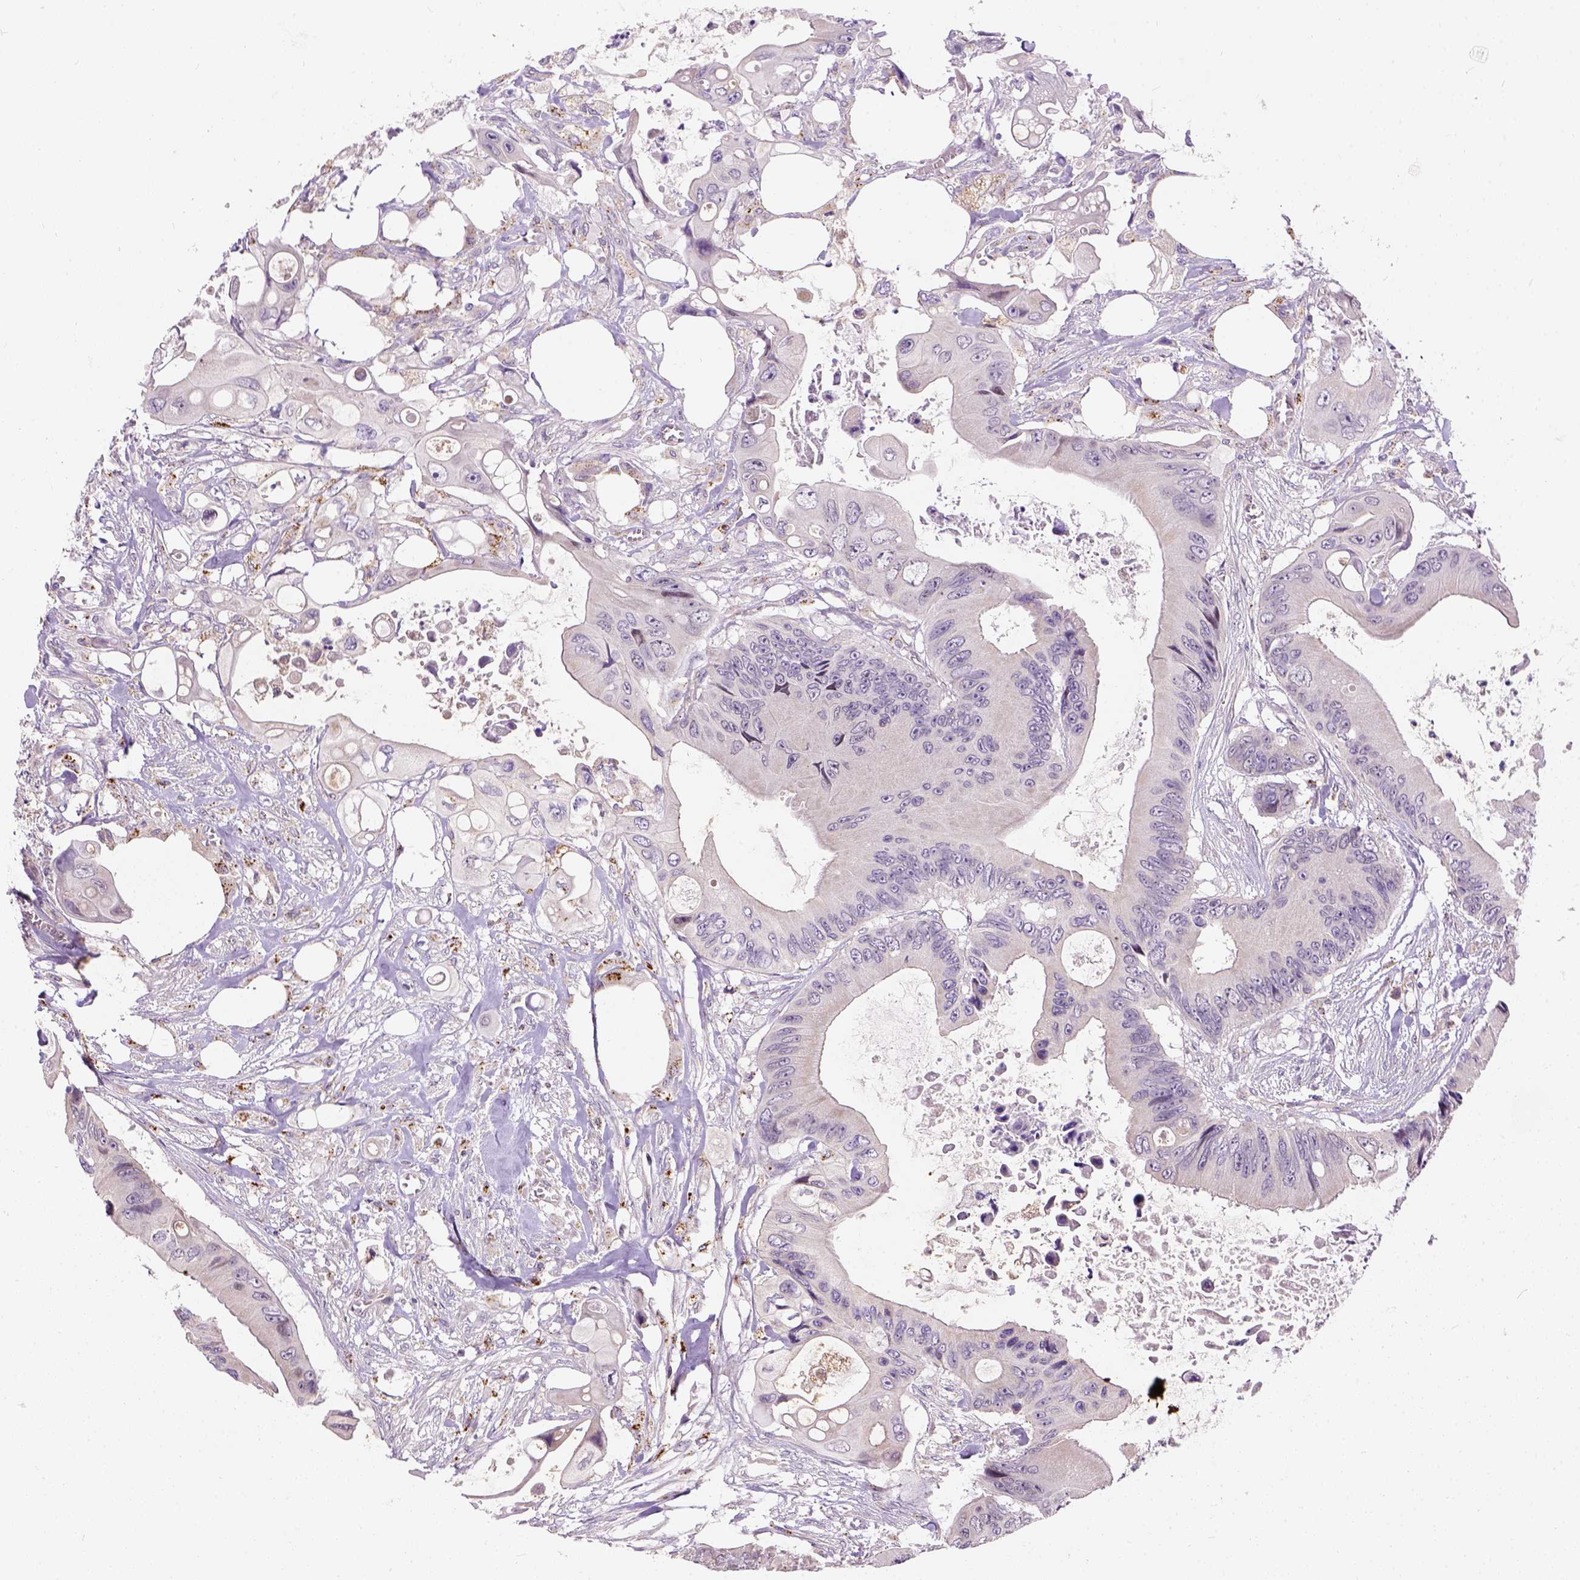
{"staining": {"intensity": "weak", "quantity": "<25%", "location": "cytoplasmic/membranous"}, "tissue": "colorectal cancer", "cell_type": "Tumor cells", "image_type": "cancer", "snomed": [{"axis": "morphology", "description": "Adenocarcinoma, NOS"}, {"axis": "topography", "description": "Rectum"}], "caption": "IHC image of adenocarcinoma (colorectal) stained for a protein (brown), which reveals no expression in tumor cells. (Stains: DAB immunohistochemistry with hematoxylin counter stain, Microscopy: brightfield microscopy at high magnification).", "gene": "KAZN", "patient": {"sex": "male", "age": 63}}